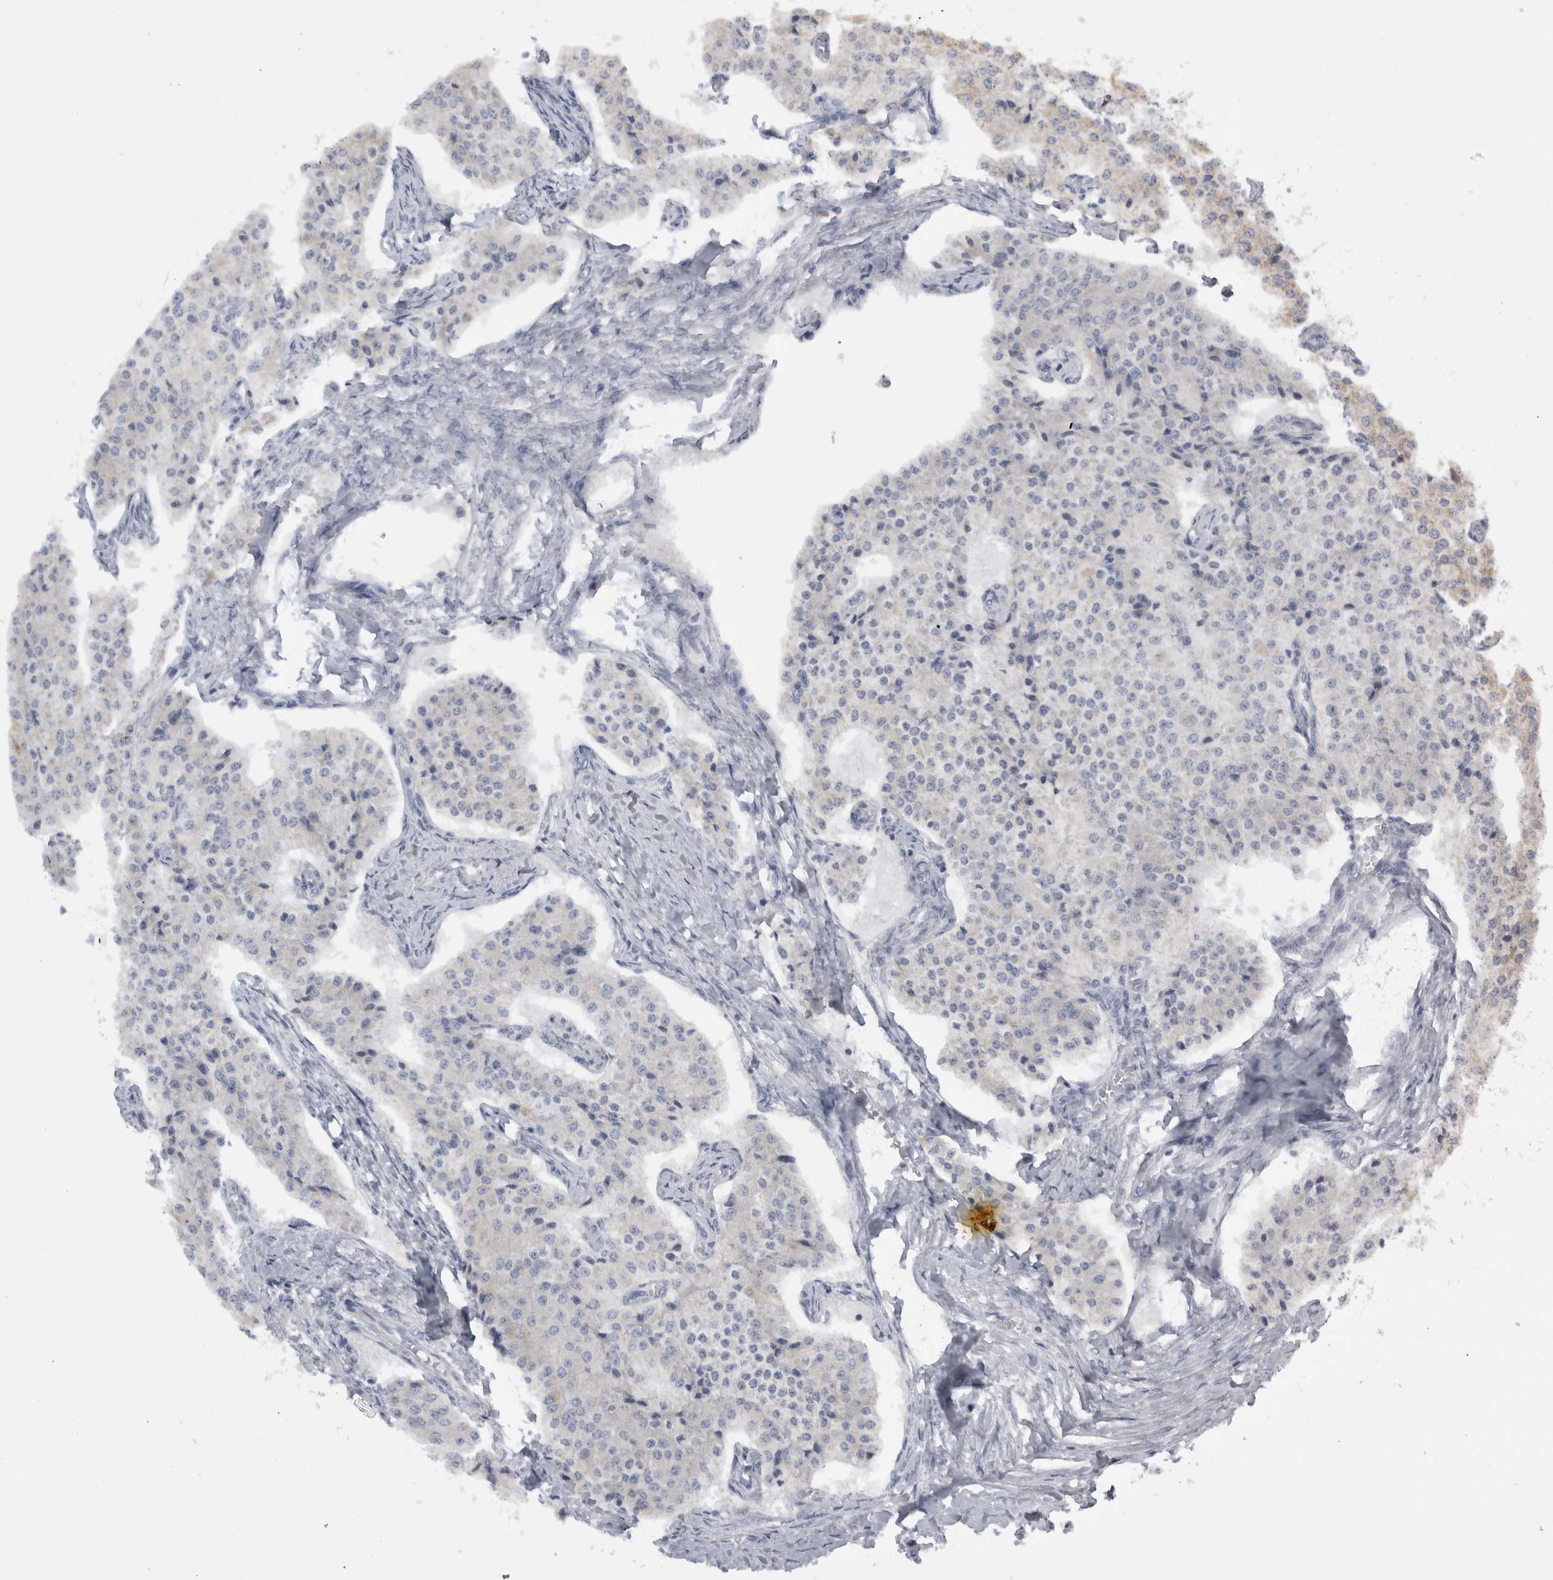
{"staining": {"intensity": "negative", "quantity": "none", "location": "none"}, "tissue": "carcinoid", "cell_type": "Tumor cells", "image_type": "cancer", "snomed": [{"axis": "morphology", "description": "Carcinoid, malignant, NOS"}, {"axis": "topography", "description": "Colon"}], "caption": "DAB (3,3'-diaminobenzidine) immunohistochemical staining of human carcinoid exhibits no significant staining in tumor cells.", "gene": "DHRS4", "patient": {"sex": "female", "age": 52}}